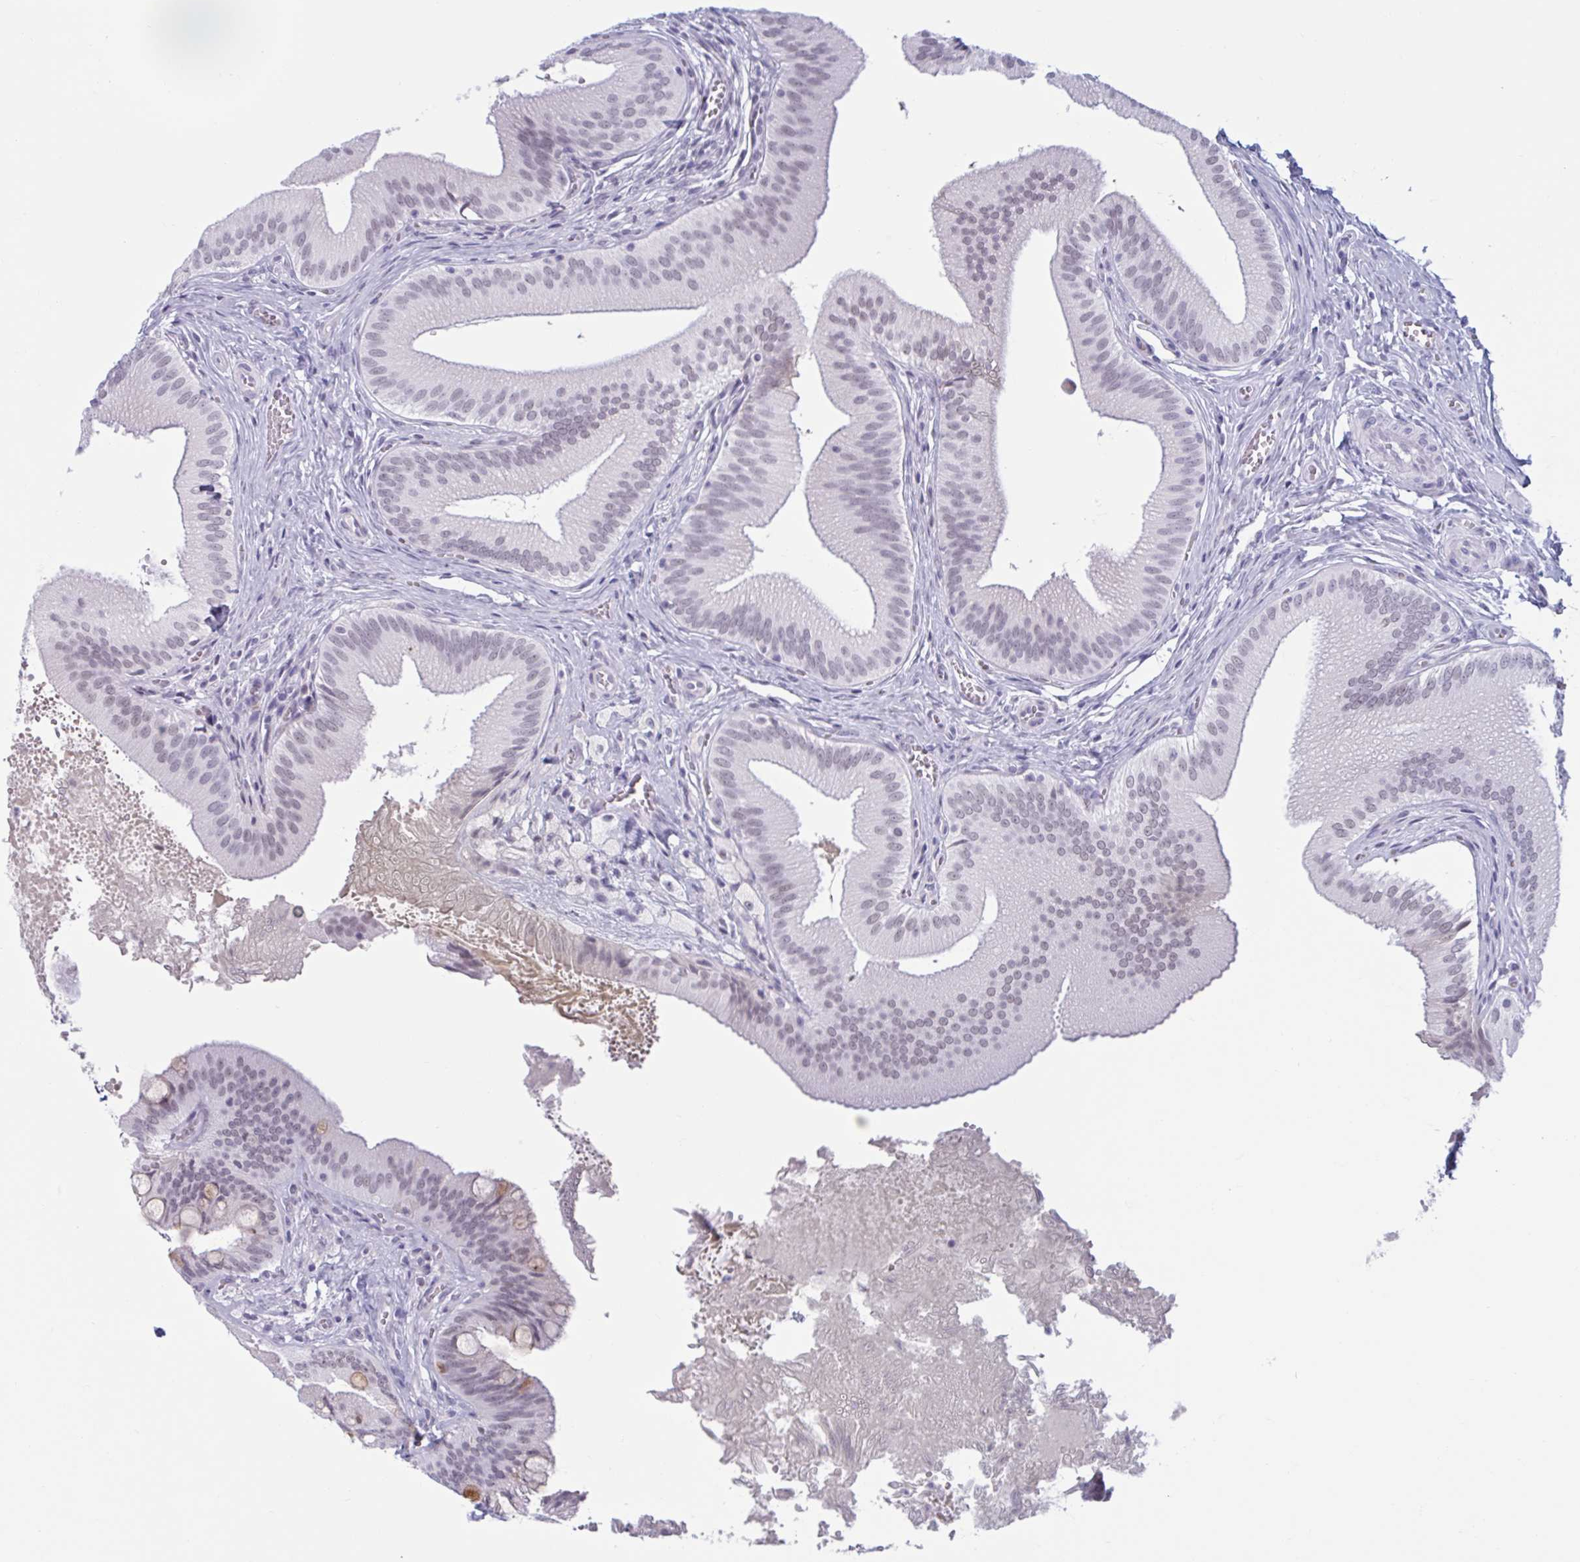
{"staining": {"intensity": "negative", "quantity": "none", "location": "none"}, "tissue": "gallbladder", "cell_type": "Glandular cells", "image_type": "normal", "snomed": [{"axis": "morphology", "description": "Normal tissue, NOS"}, {"axis": "topography", "description": "Gallbladder"}], "caption": "High power microscopy photomicrograph of an IHC image of unremarkable gallbladder, revealing no significant expression in glandular cells. The staining was performed using DAB (3,3'-diaminobenzidine) to visualize the protein expression in brown, while the nuclei were stained in blue with hematoxylin (Magnification: 20x).", "gene": "MSMB", "patient": {"sex": "male", "age": 17}}